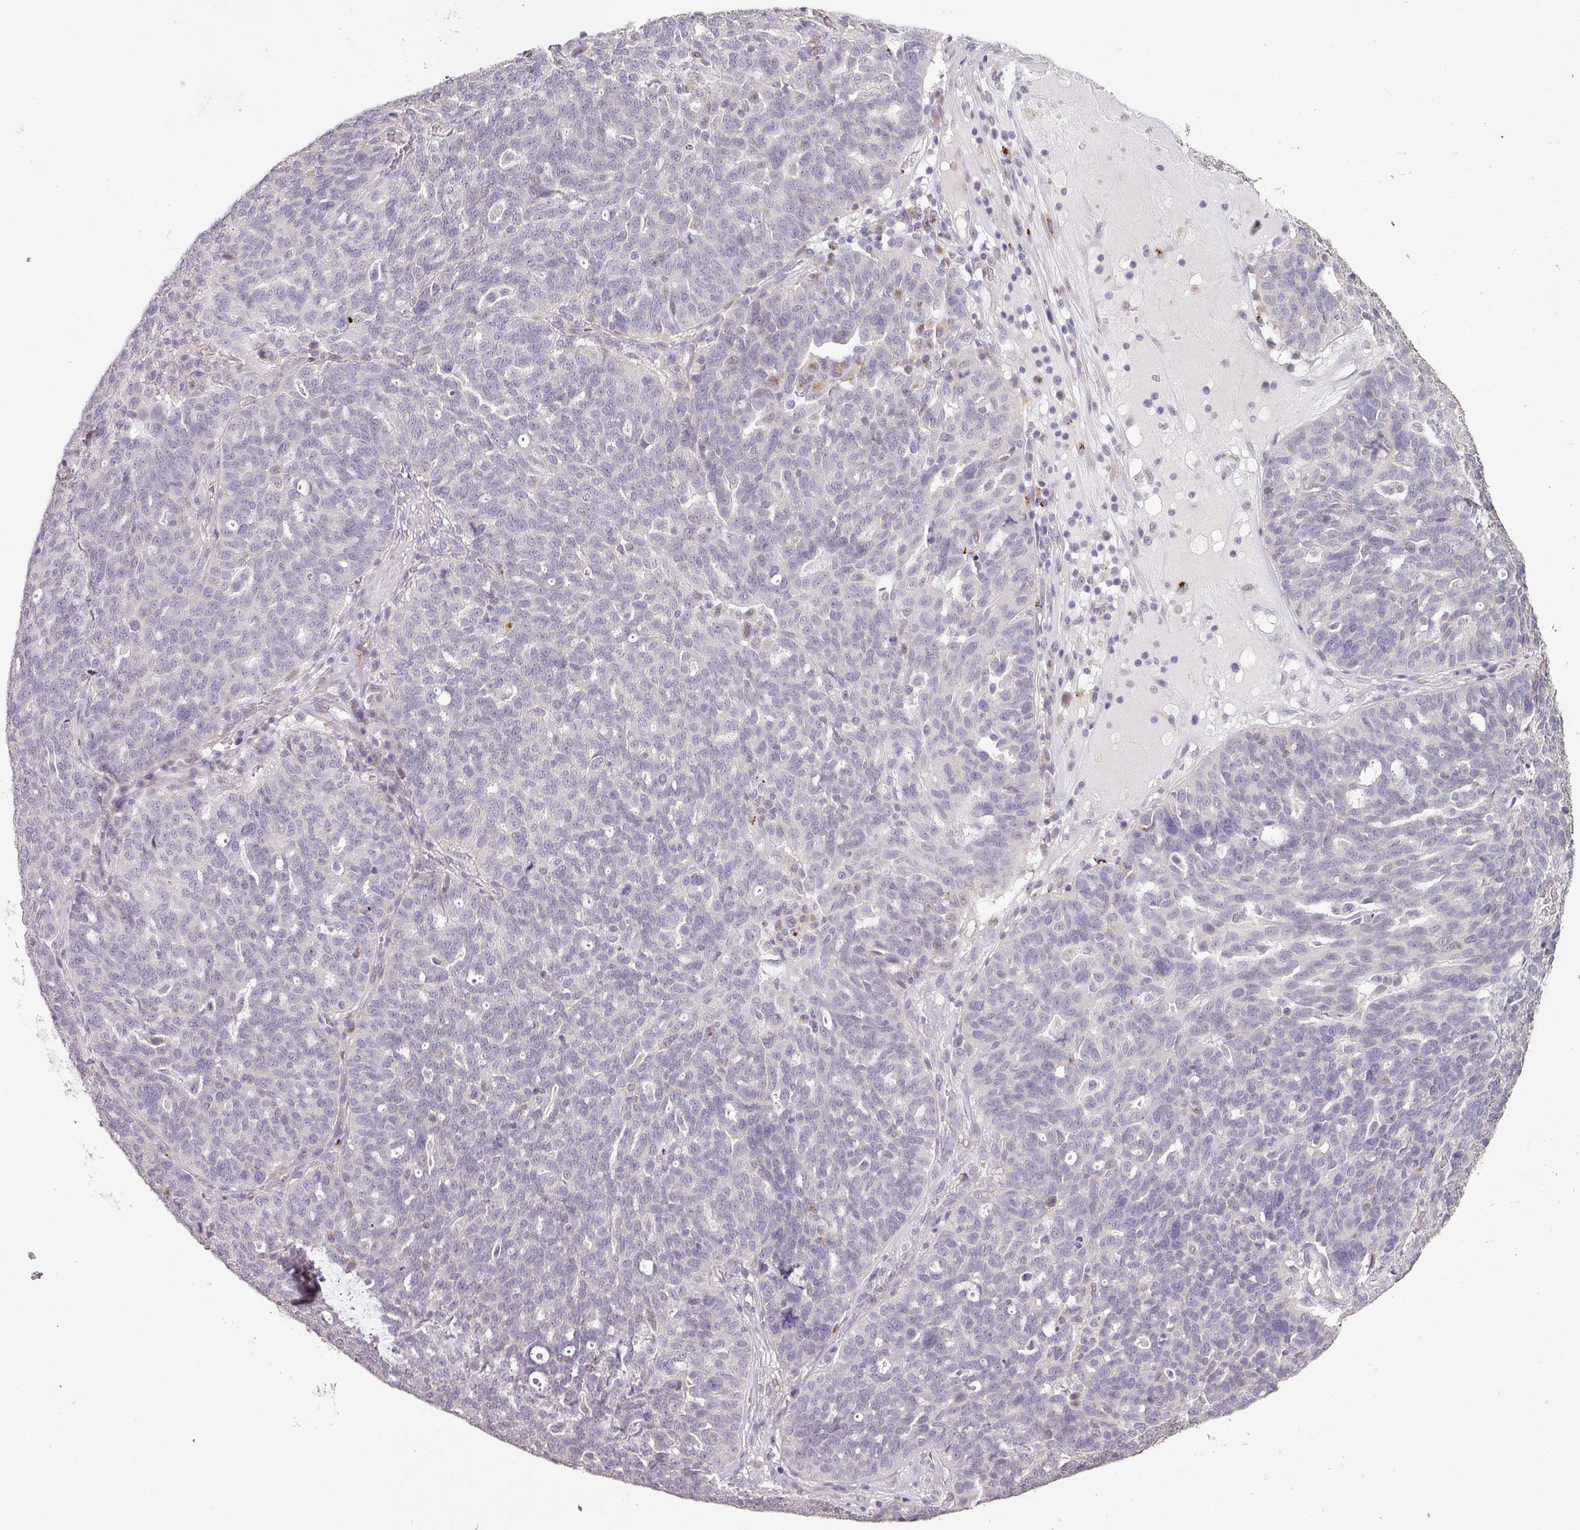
{"staining": {"intensity": "negative", "quantity": "none", "location": "none"}, "tissue": "ovarian cancer", "cell_type": "Tumor cells", "image_type": "cancer", "snomed": [{"axis": "morphology", "description": "Cystadenocarcinoma, serous, NOS"}, {"axis": "topography", "description": "Ovary"}], "caption": "Immunohistochemical staining of ovarian serous cystadenocarcinoma demonstrates no significant staining in tumor cells.", "gene": "LYPLA1", "patient": {"sex": "female", "age": 59}}